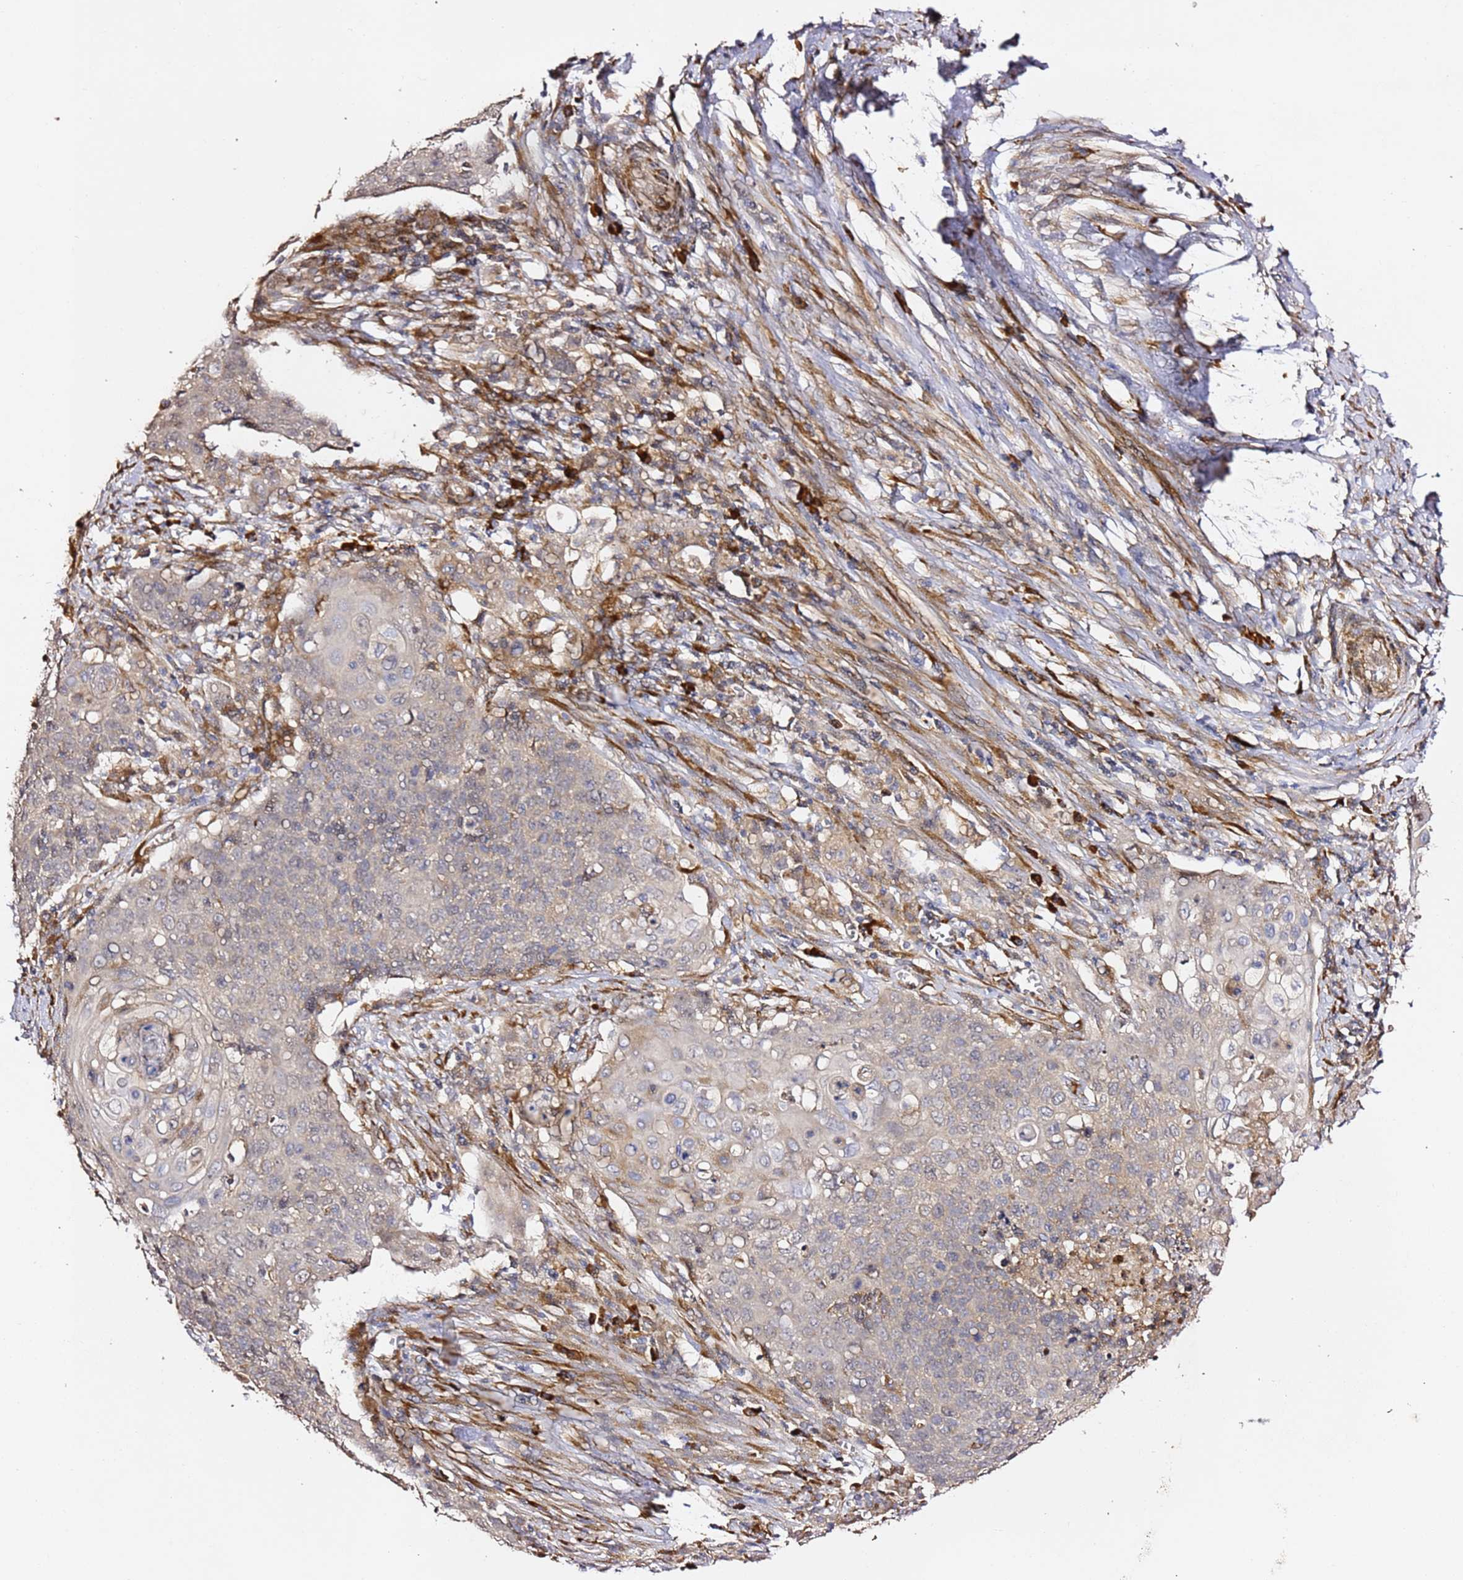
{"staining": {"intensity": "weak", "quantity": "<25%", "location": "cytoplasmic/membranous"}, "tissue": "cervical cancer", "cell_type": "Tumor cells", "image_type": "cancer", "snomed": [{"axis": "morphology", "description": "Squamous cell carcinoma, NOS"}, {"axis": "topography", "description": "Cervix"}], "caption": "DAB (3,3'-diaminobenzidine) immunohistochemical staining of human cervical cancer exhibits no significant staining in tumor cells.", "gene": "HSD17B7", "patient": {"sex": "female", "age": 39}}